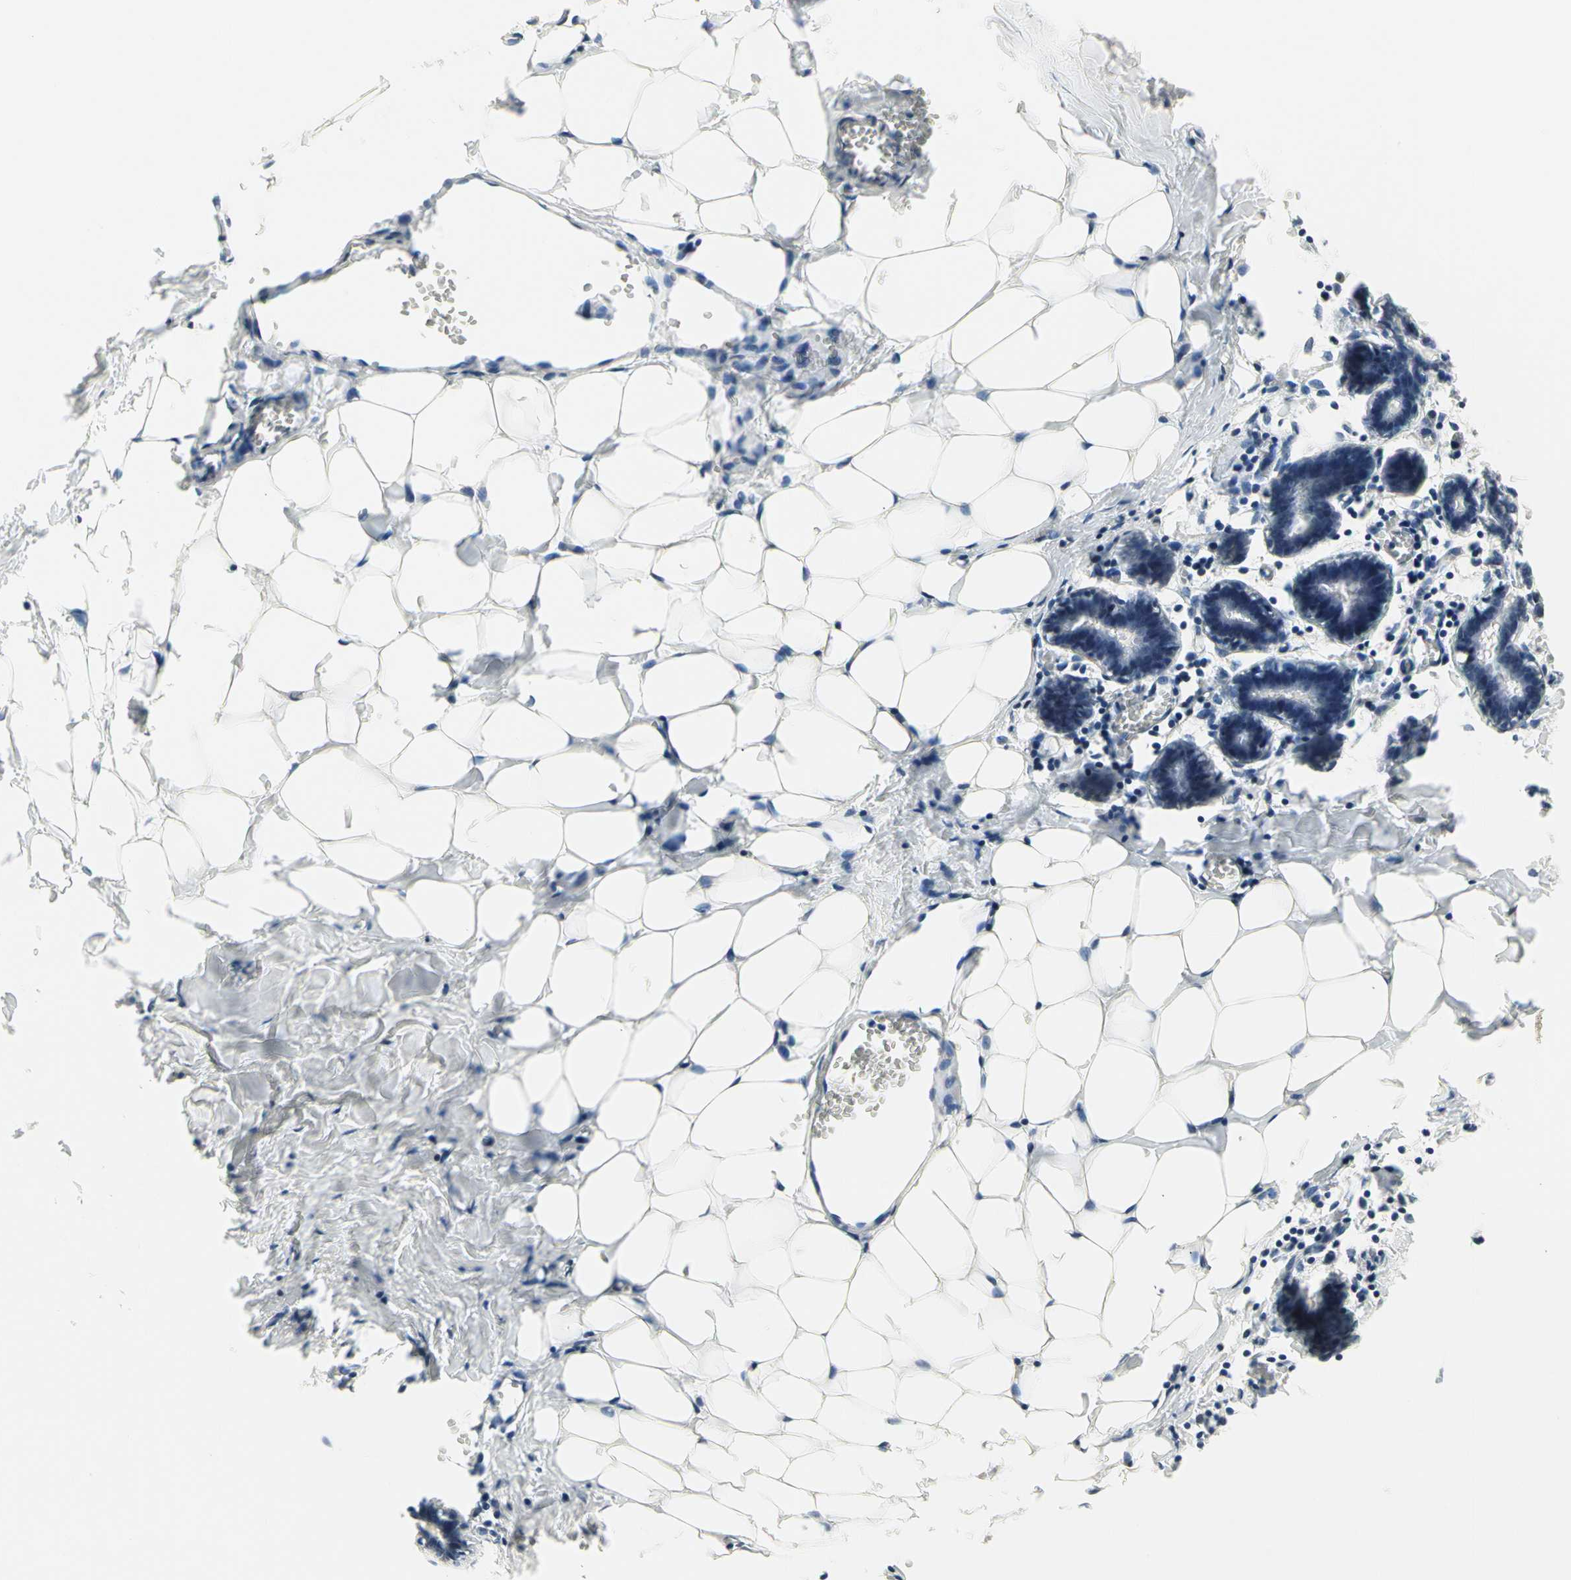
{"staining": {"intensity": "negative", "quantity": "none", "location": "none"}, "tissue": "breast", "cell_type": "Adipocytes", "image_type": "normal", "snomed": [{"axis": "morphology", "description": "Normal tissue, NOS"}, {"axis": "topography", "description": "Breast"}], "caption": "This is an immunohistochemistry (IHC) histopathology image of normal human breast. There is no expression in adipocytes.", "gene": "IMPG2", "patient": {"sex": "female", "age": 27}}